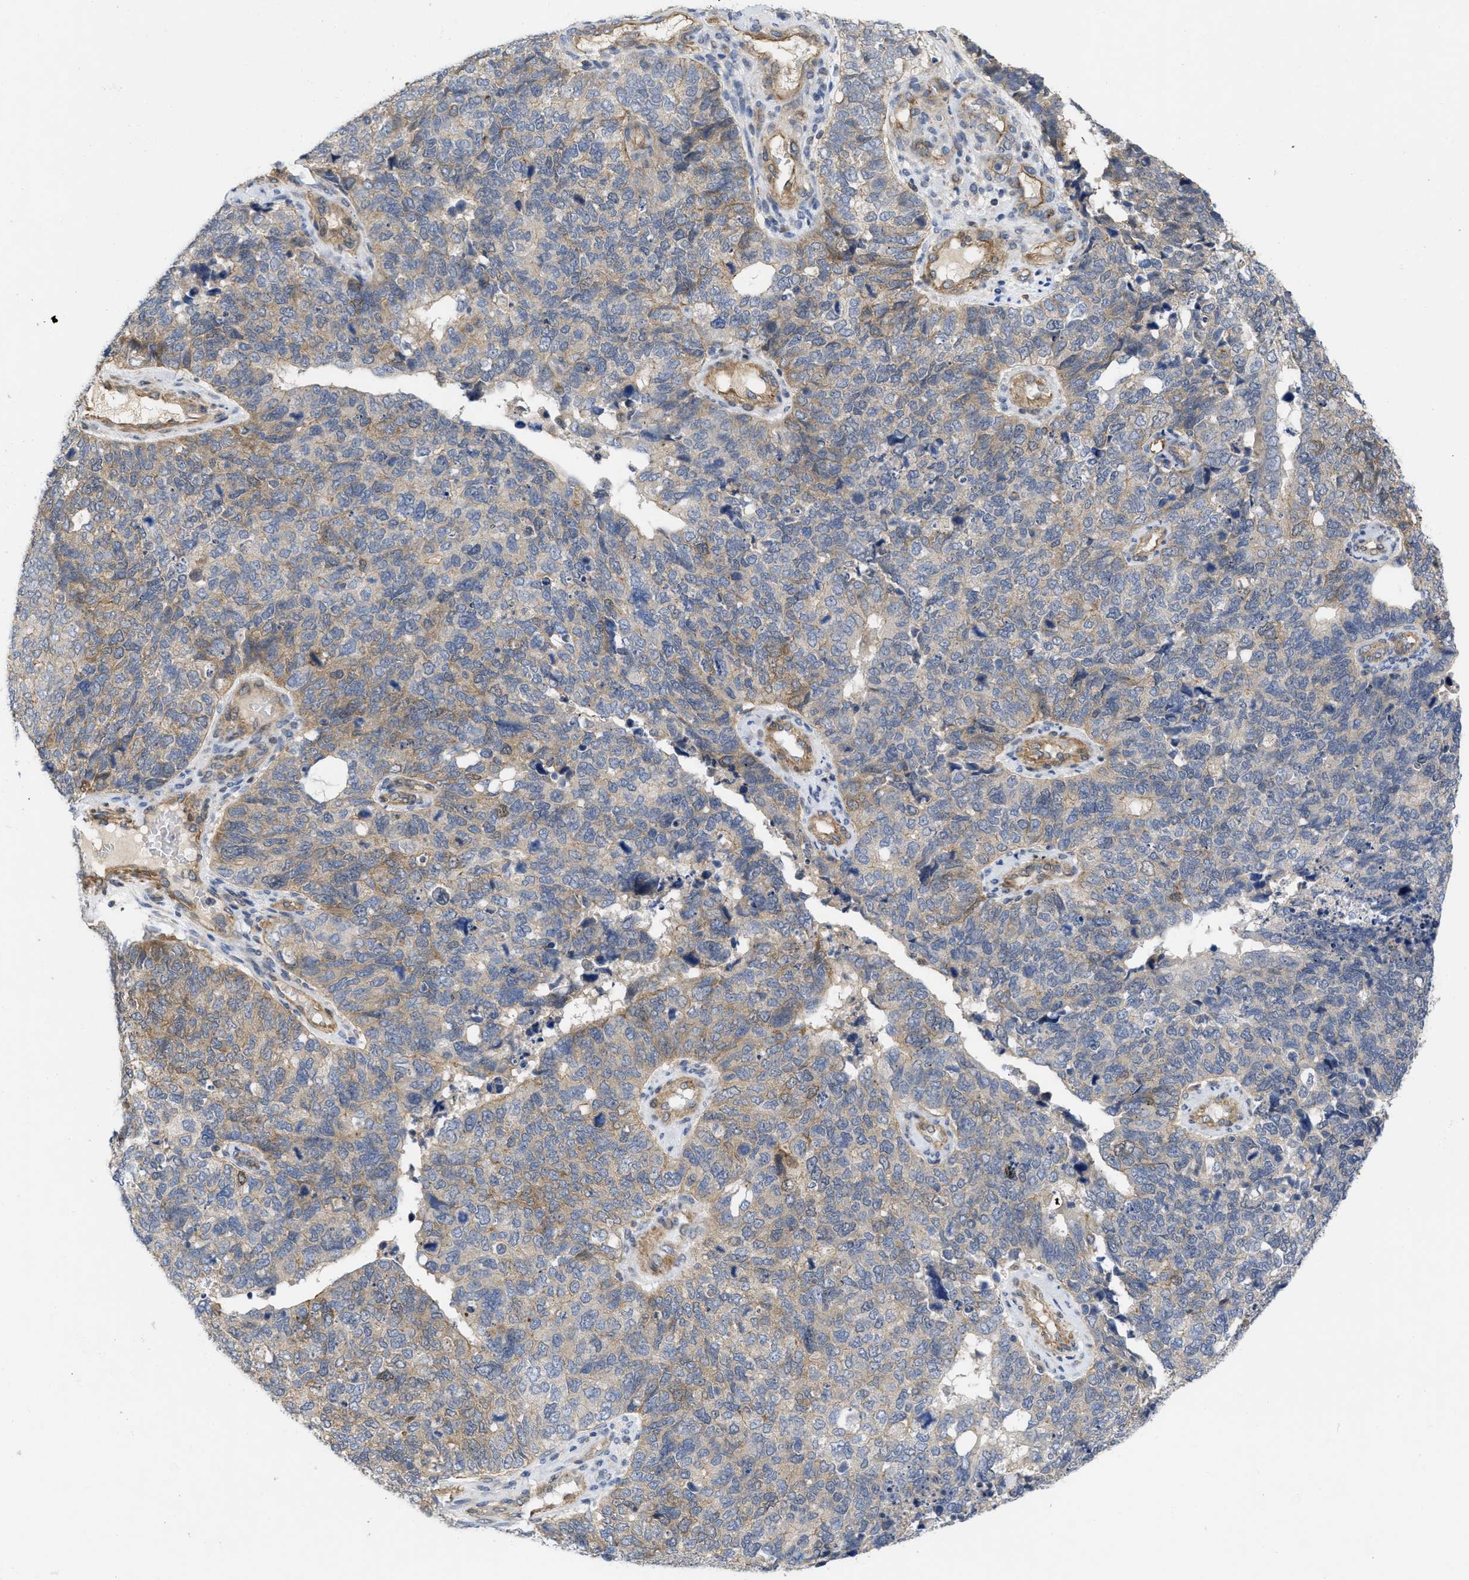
{"staining": {"intensity": "weak", "quantity": "25%-75%", "location": "cytoplasmic/membranous"}, "tissue": "cervical cancer", "cell_type": "Tumor cells", "image_type": "cancer", "snomed": [{"axis": "morphology", "description": "Squamous cell carcinoma, NOS"}, {"axis": "topography", "description": "Cervix"}], "caption": "Cervical cancer stained for a protein exhibits weak cytoplasmic/membranous positivity in tumor cells.", "gene": "ARHGEF26", "patient": {"sex": "female", "age": 63}}